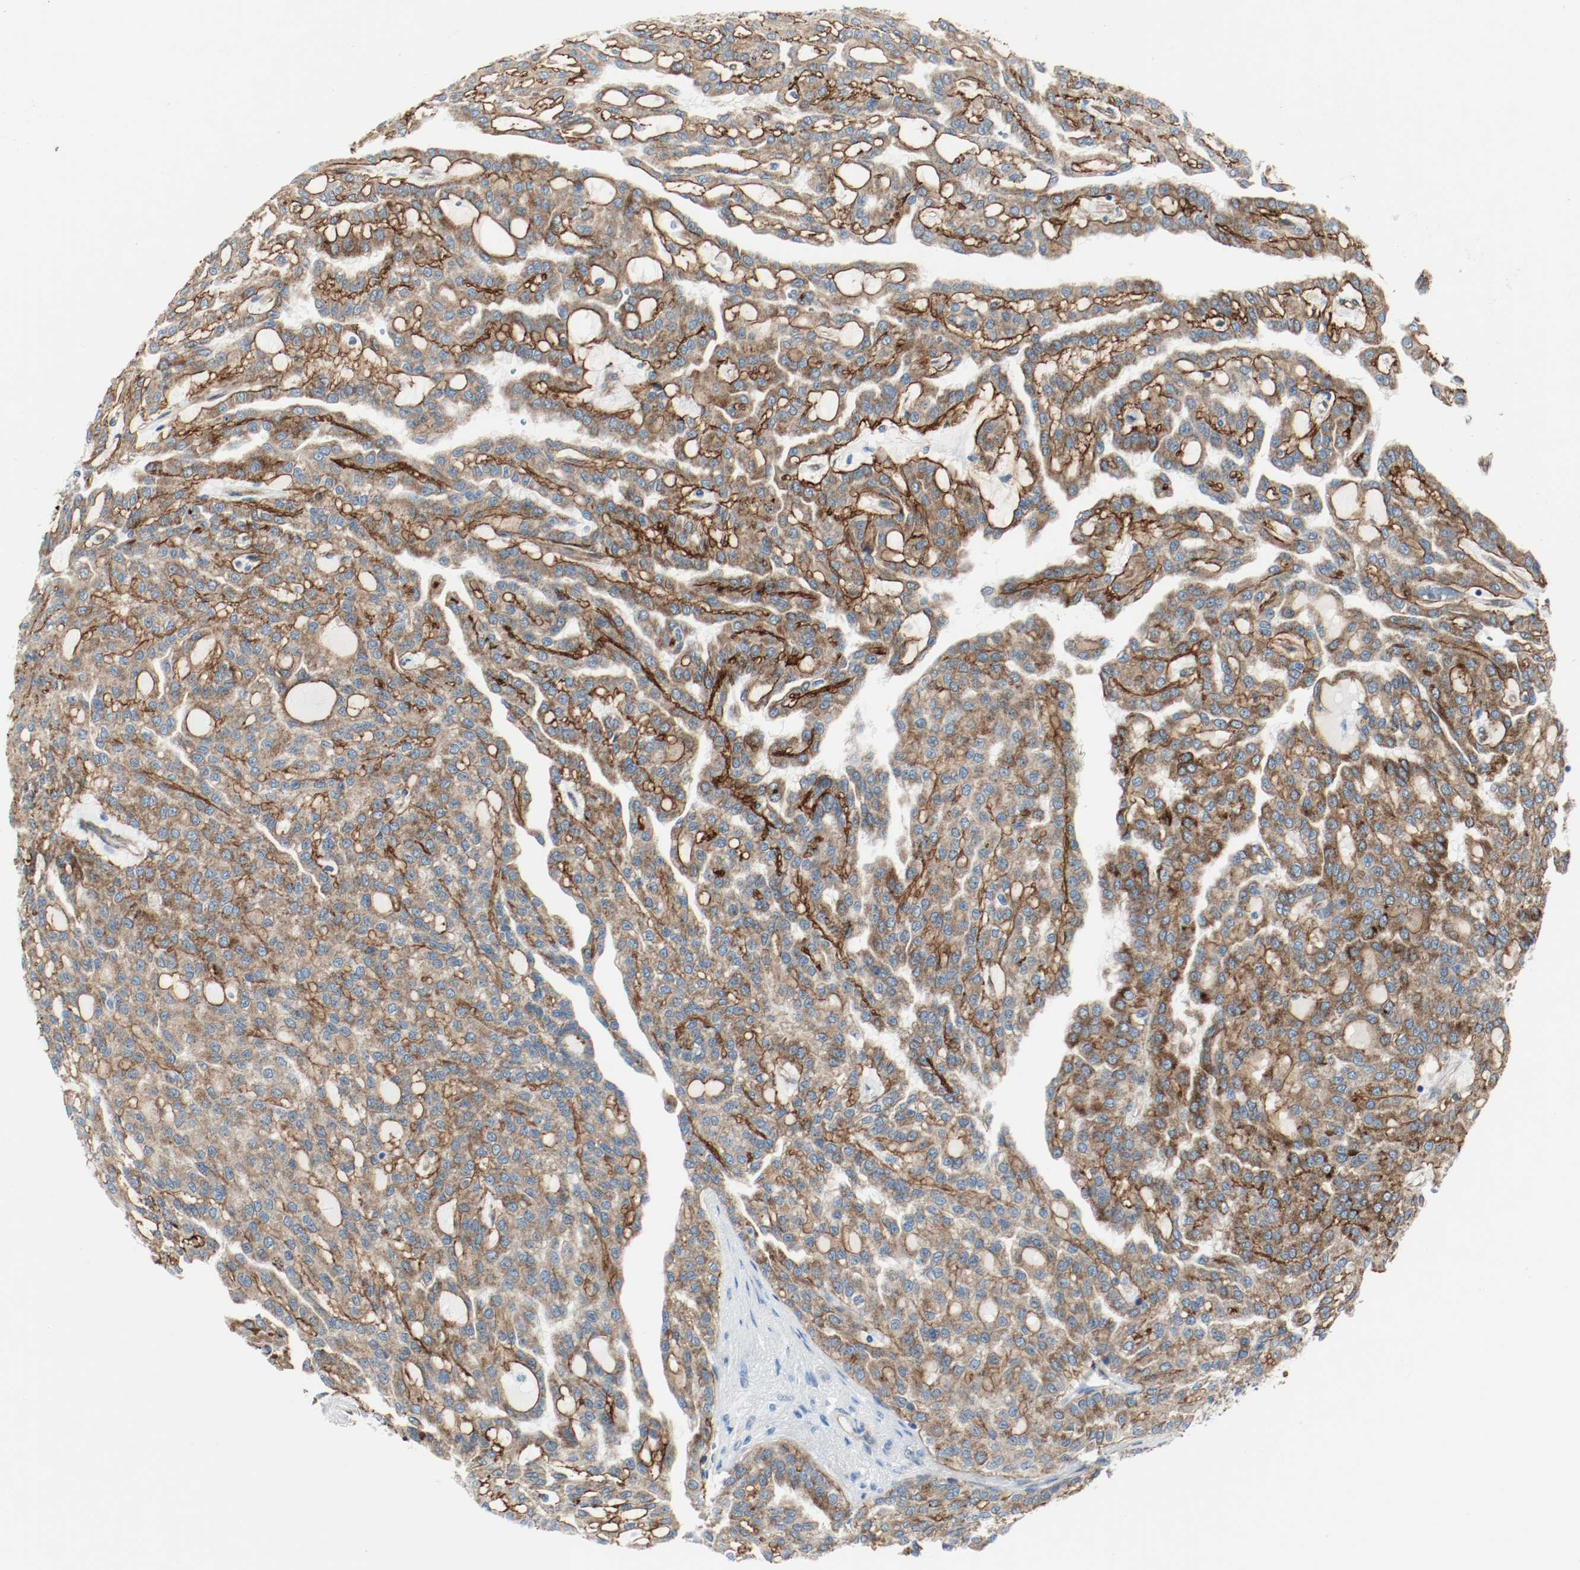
{"staining": {"intensity": "strong", "quantity": ">75%", "location": "cytoplasmic/membranous"}, "tissue": "renal cancer", "cell_type": "Tumor cells", "image_type": "cancer", "snomed": [{"axis": "morphology", "description": "Adenocarcinoma, NOS"}, {"axis": "topography", "description": "Kidney"}], "caption": "Renal adenocarcinoma tissue exhibits strong cytoplasmic/membranous expression in about >75% of tumor cells", "gene": "LAMB1", "patient": {"sex": "male", "age": 63}}